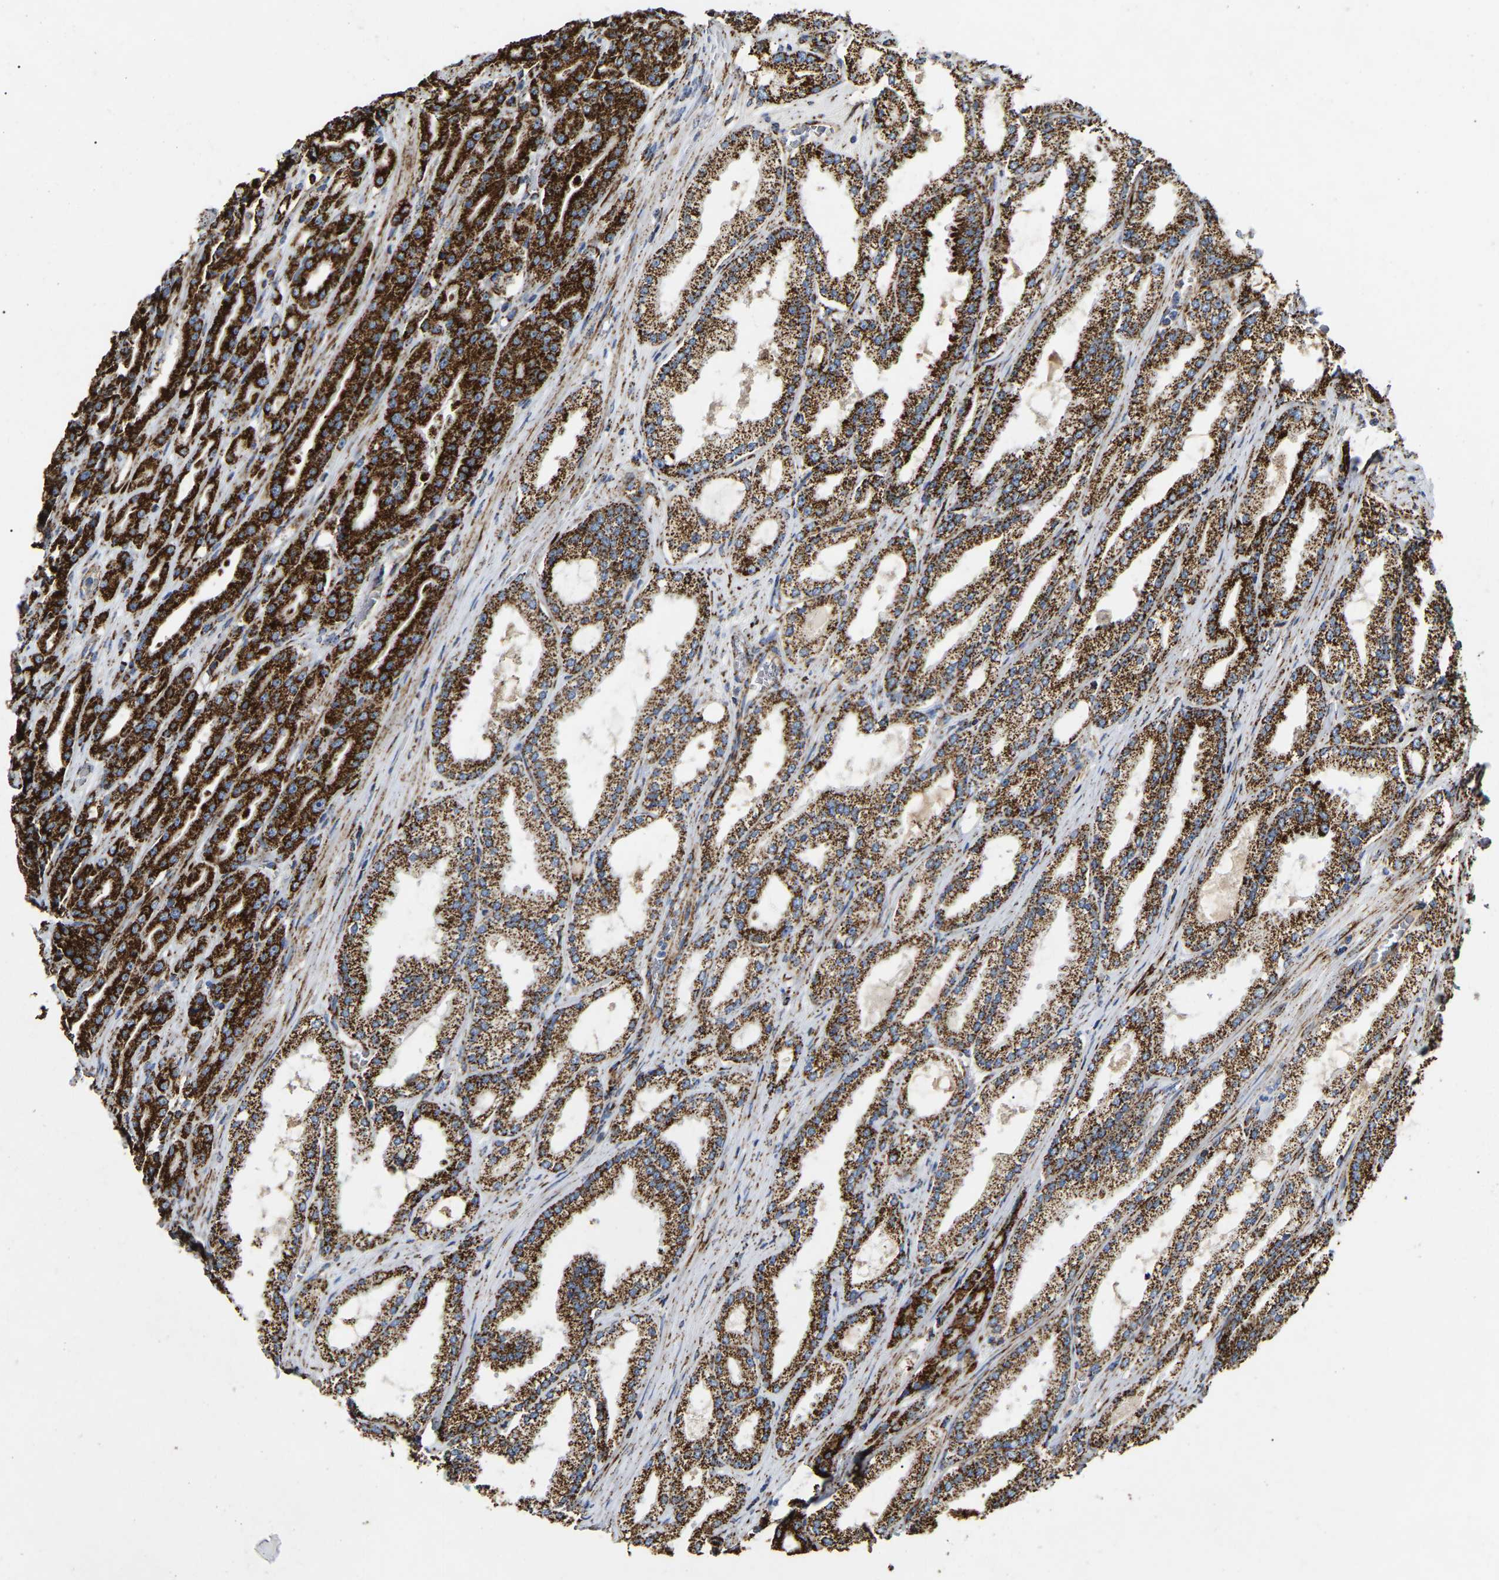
{"staining": {"intensity": "strong", "quantity": ">75%", "location": "cytoplasmic/membranous"}, "tissue": "prostate cancer", "cell_type": "Tumor cells", "image_type": "cancer", "snomed": [{"axis": "morphology", "description": "Adenocarcinoma, High grade"}, {"axis": "topography", "description": "Prostate"}], "caption": "Immunohistochemical staining of human prostate adenocarcinoma (high-grade) demonstrates strong cytoplasmic/membranous protein expression in about >75% of tumor cells. The staining is performed using DAB brown chromogen to label protein expression. The nuclei are counter-stained blue using hematoxylin.", "gene": "HIBADH", "patient": {"sex": "male", "age": 71}}